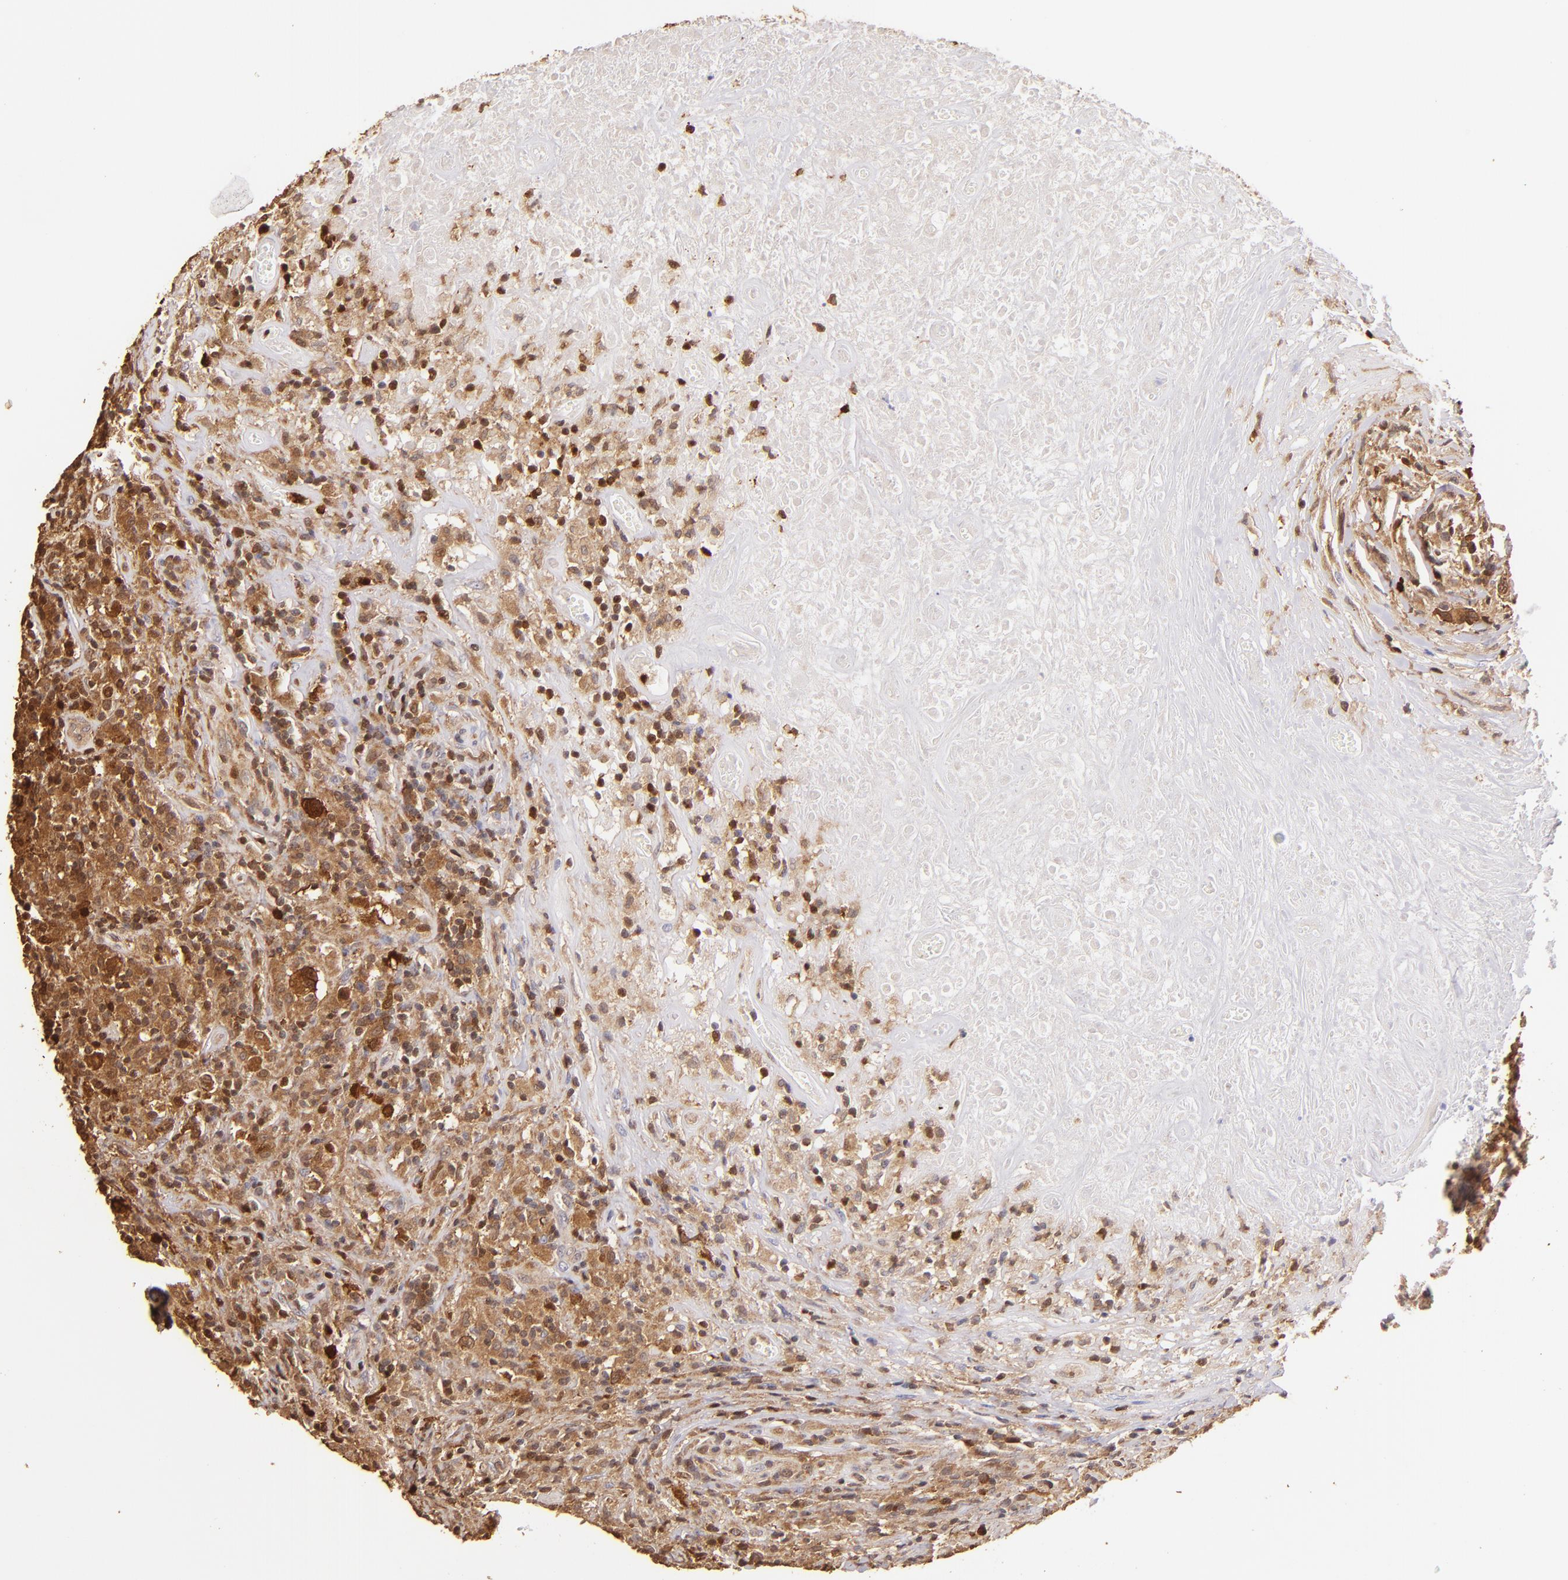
{"staining": {"intensity": "strong", "quantity": ">75%", "location": "cytoplasmic/membranous"}, "tissue": "lymphoma", "cell_type": "Tumor cells", "image_type": "cancer", "snomed": [{"axis": "morphology", "description": "Hodgkin's disease, NOS"}, {"axis": "topography", "description": "Lymph node"}], "caption": "The histopathology image reveals immunohistochemical staining of lymphoma. There is strong cytoplasmic/membranous staining is seen in about >75% of tumor cells.", "gene": "BTK", "patient": {"sex": "male", "age": 46}}